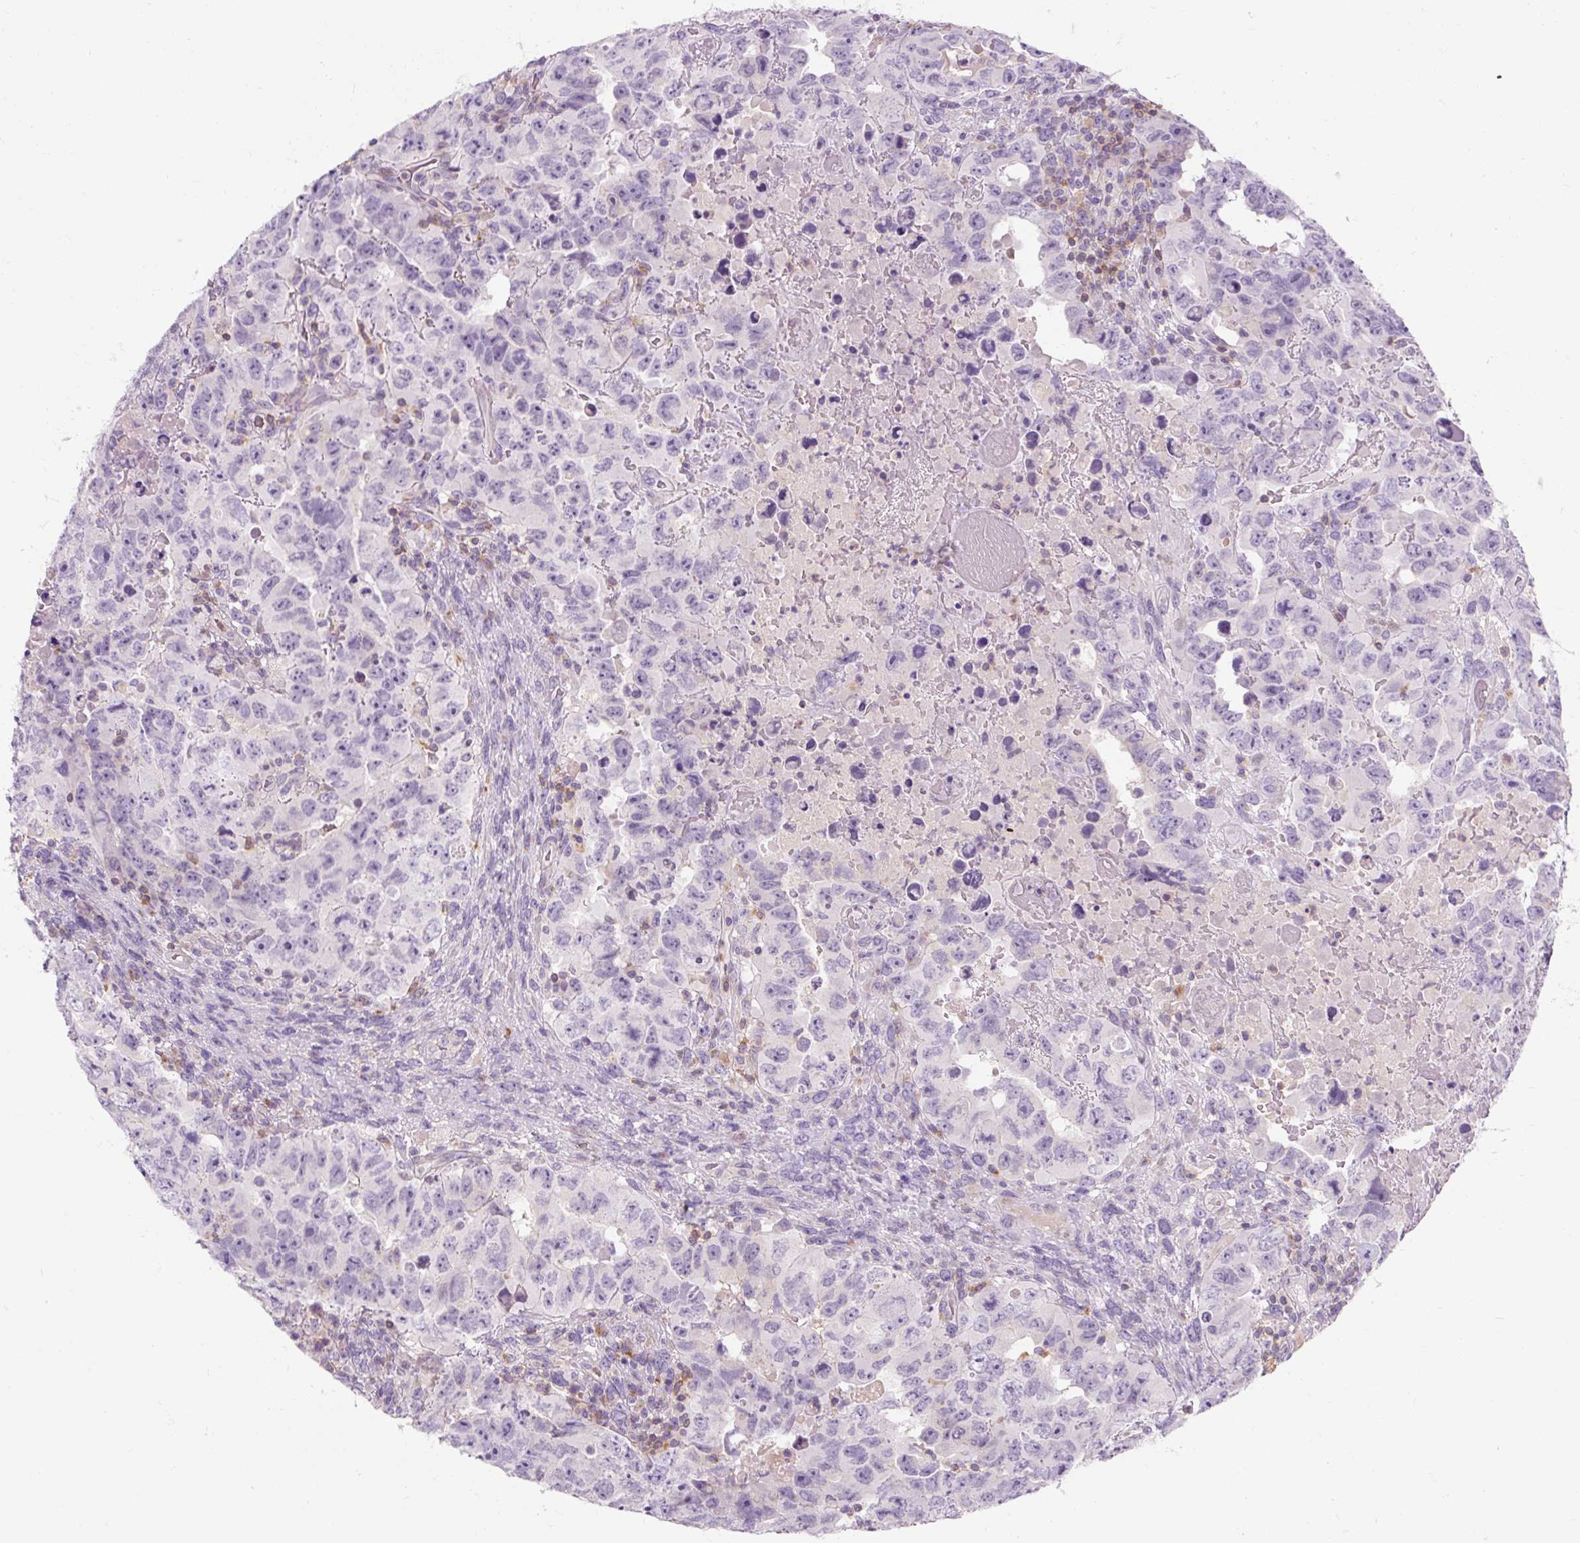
{"staining": {"intensity": "negative", "quantity": "none", "location": "none"}, "tissue": "testis cancer", "cell_type": "Tumor cells", "image_type": "cancer", "snomed": [{"axis": "morphology", "description": "Carcinoma, Embryonal, NOS"}, {"axis": "topography", "description": "Testis"}], "caption": "The histopathology image exhibits no staining of tumor cells in testis cancer.", "gene": "TIGD2", "patient": {"sex": "male", "age": 24}}